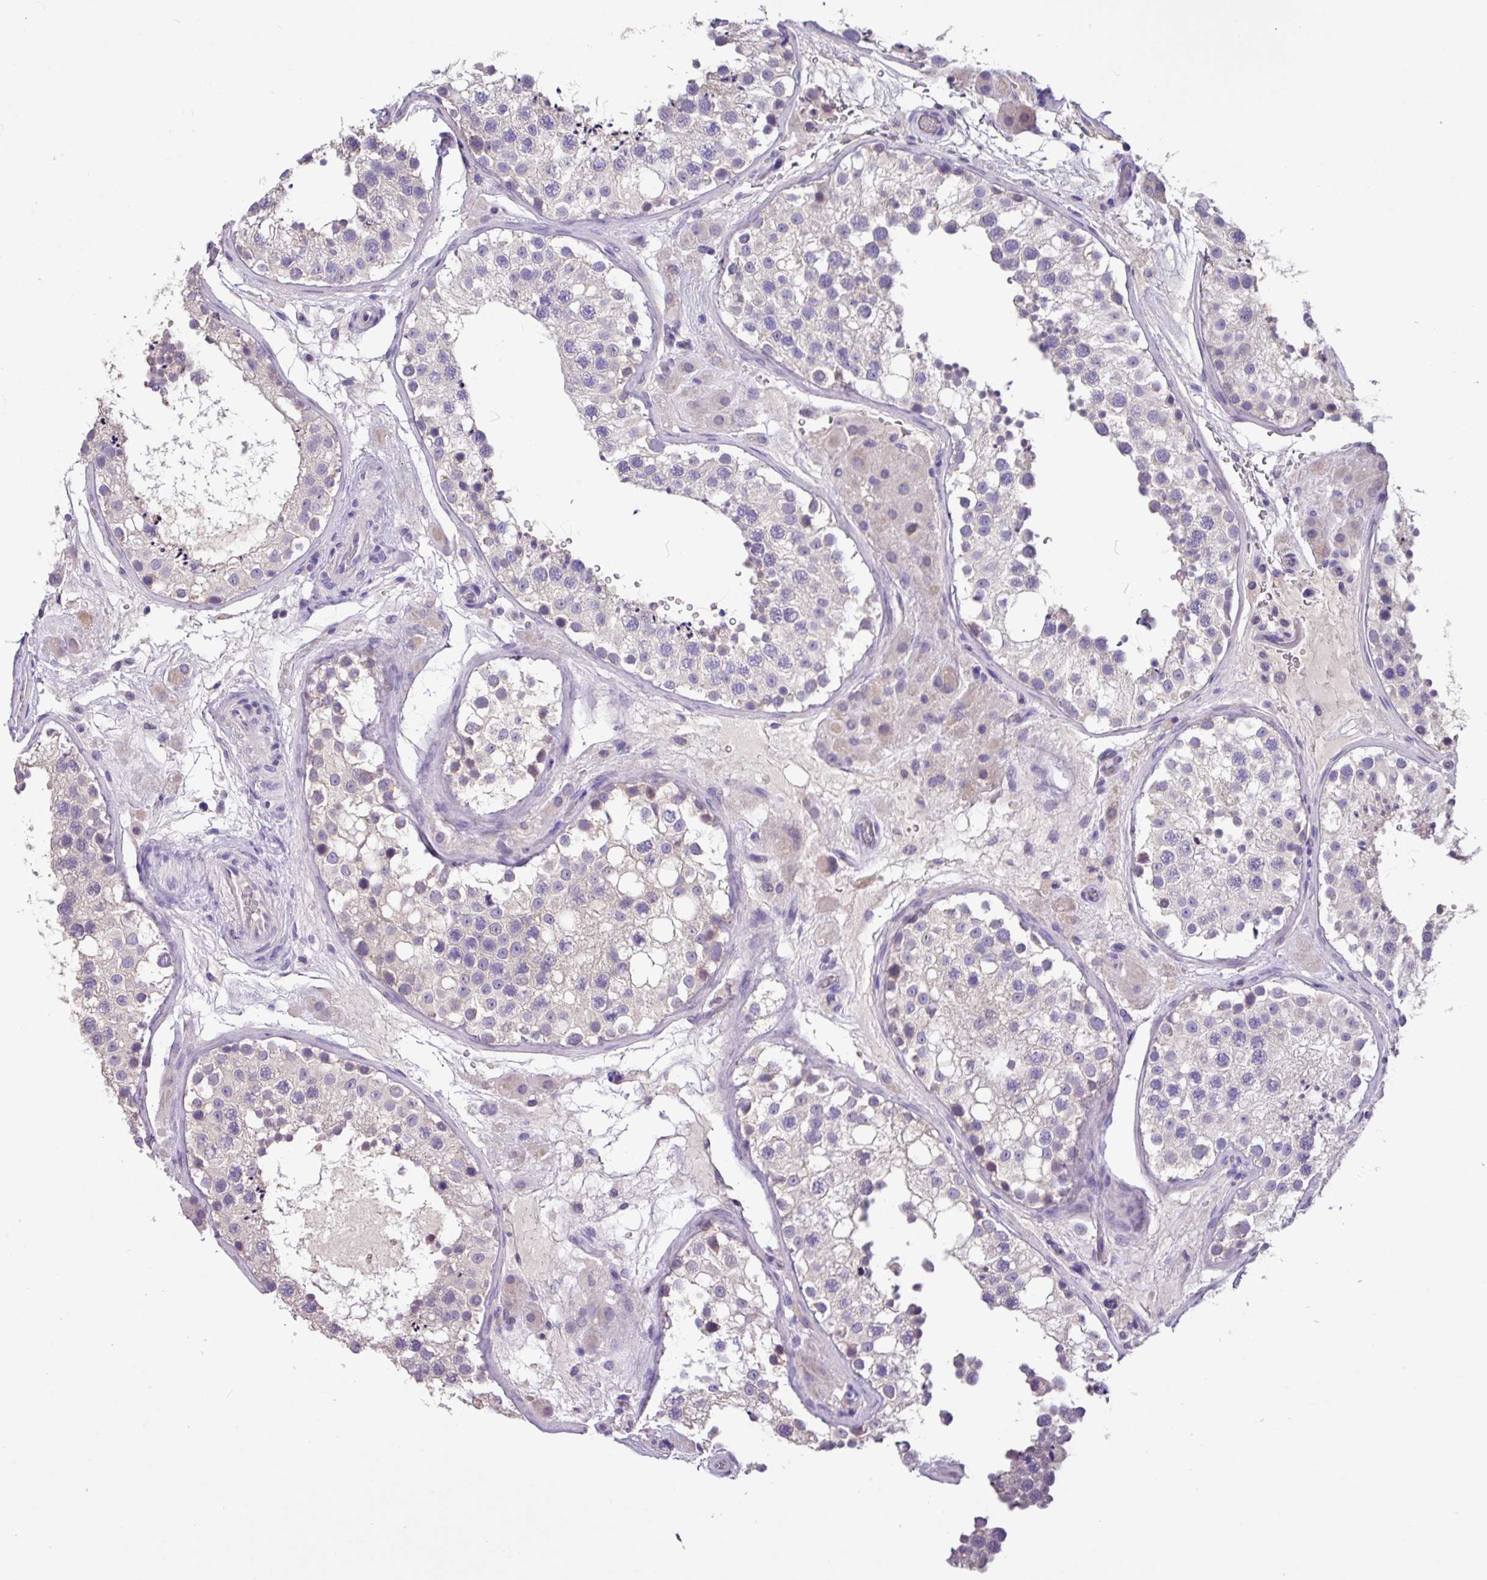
{"staining": {"intensity": "weak", "quantity": "25%-75%", "location": "cytoplasmic/membranous"}, "tissue": "testis", "cell_type": "Cells in seminiferous ducts", "image_type": "normal", "snomed": [{"axis": "morphology", "description": "Normal tissue, NOS"}, {"axis": "topography", "description": "Testis"}], "caption": "This is an image of IHC staining of benign testis, which shows weak staining in the cytoplasmic/membranous of cells in seminiferous ducts.", "gene": "PAX8", "patient": {"sex": "male", "age": 26}}